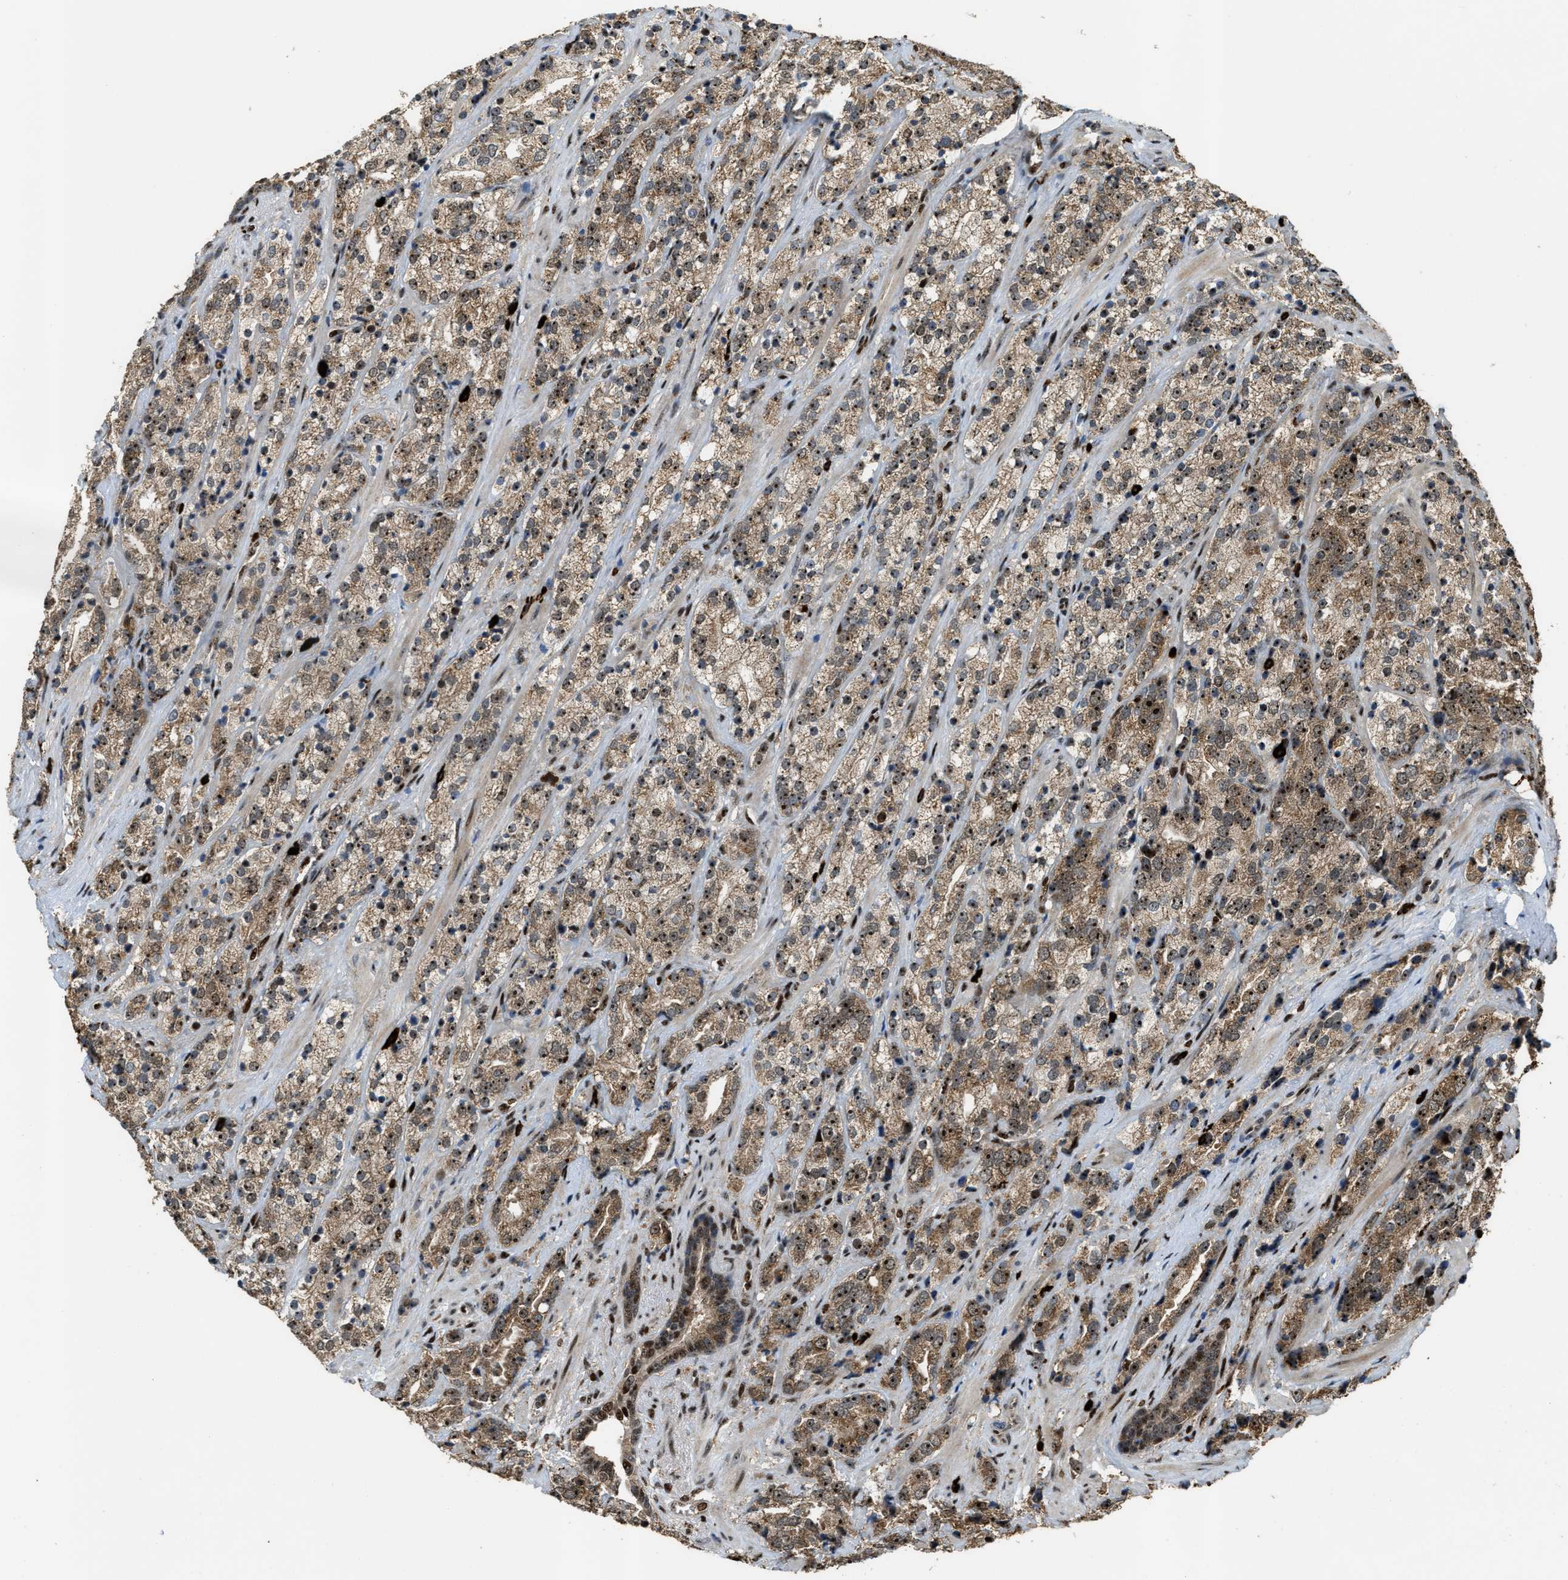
{"staining": {"intensity": "strong", "quantity": ">75%", "location": "cytoplasmic/membranous,nuclear"}, "tissue": "prostate cancer", "cell_type": "Tumor cells", "image_type": "cancer", "snomed": [{"axis": "morphology", "description": "Adenocarcinoma, High grade"}, {"axis": "topography", "description": "Prostate"}], "caption": "This is an image of immunohistochemistry staining of high-grade adenocarcinoma (prostate), which shows strong staining in the cytoplasmic/membranous and nuclear of tumor cells.", "gene": "ZNF687", "patient": {"sex": "male", "age": 71}}